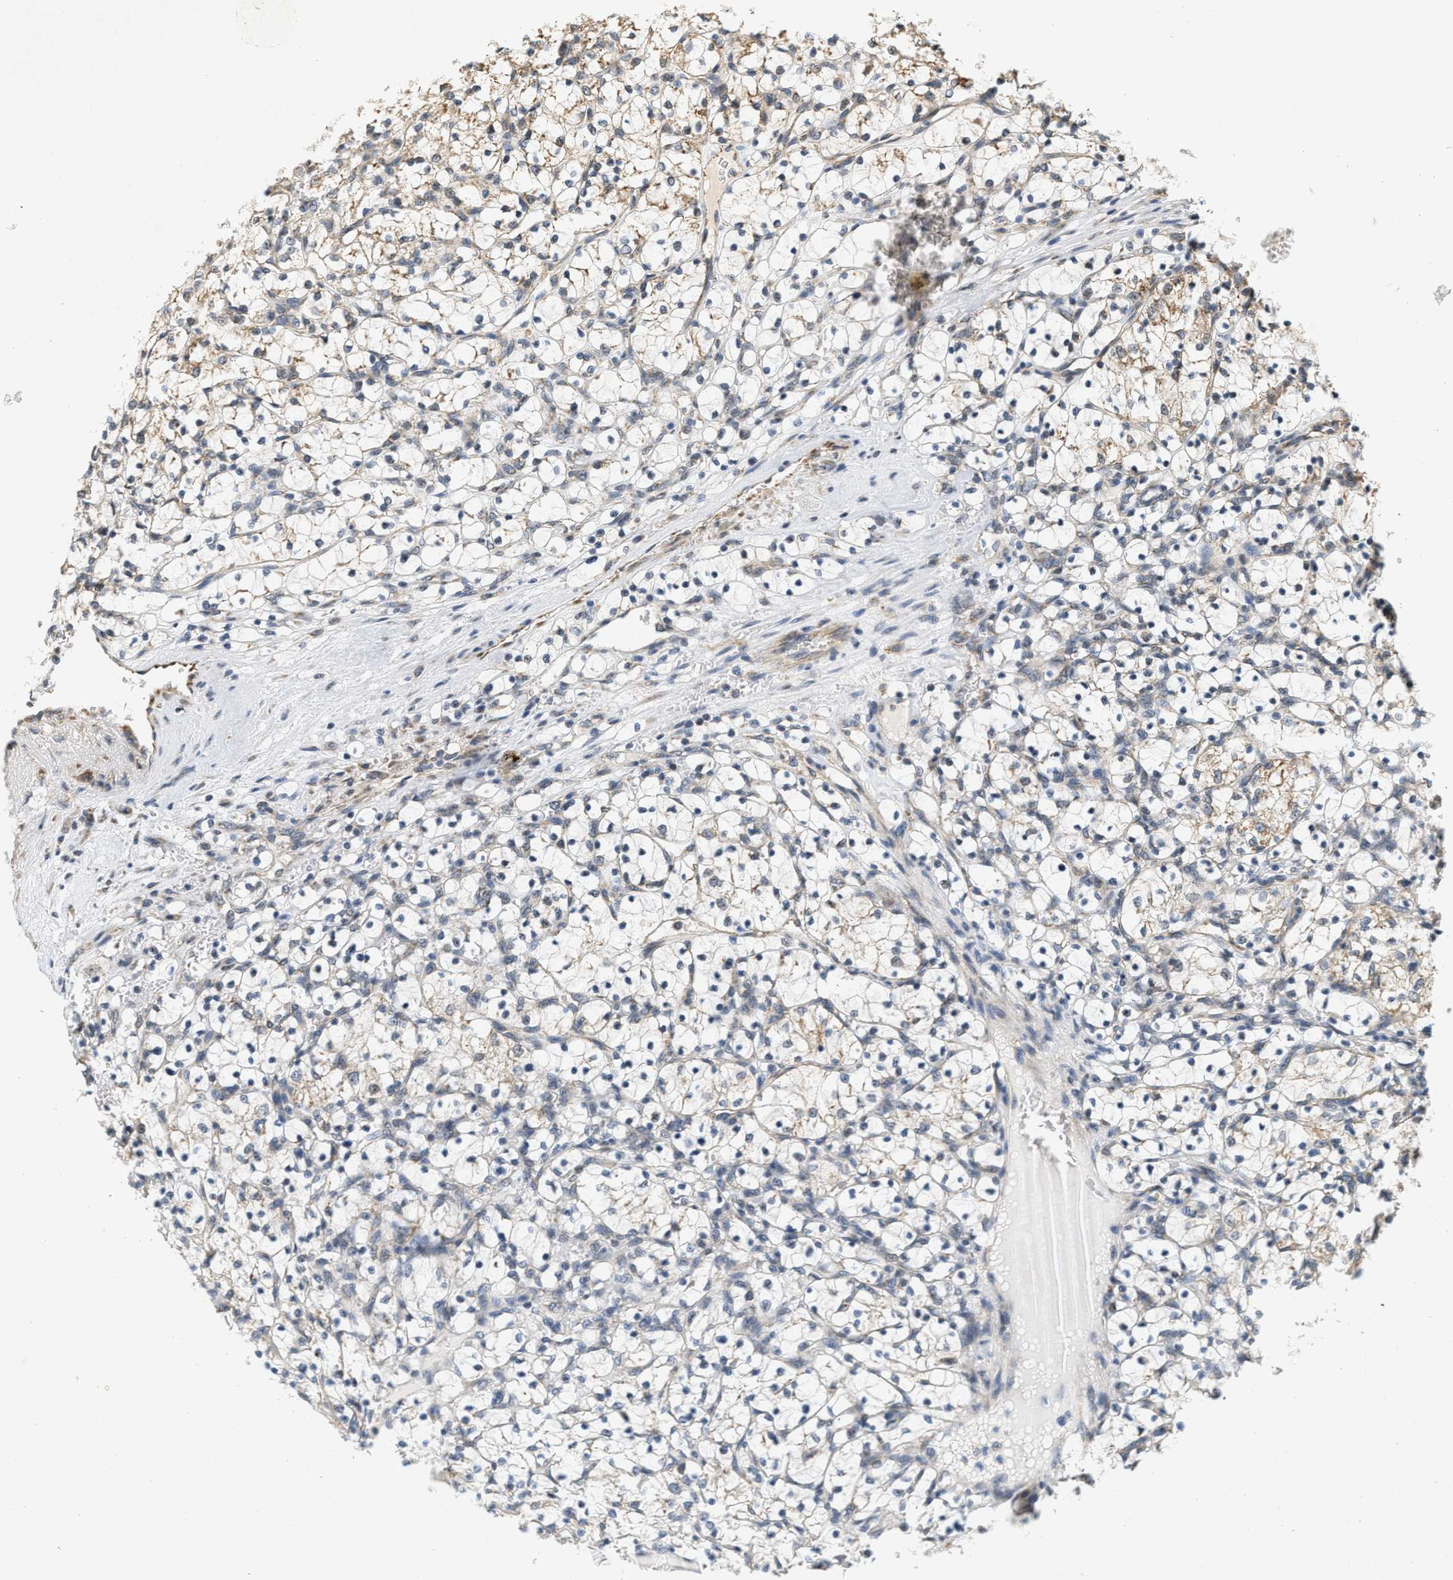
{"staining": {"intensity": "weak", "quantity": "25%-75%", "location": "cytoplasmic/membranous"}, "tissue": "renal cancer", "cell_type": "Tumor cells", "image_type": "cancer", "snomed": [{"axis": "morphology", "description": "Adenocarcinoma, NOS"}, {"axis": "topography", "description": "Kidney"}], "caption": "IHC staining of renal adenocarcinoma, which reveals low levels of weak cytoplasmic/membranous staining in approximately 25%-75% of tumor cells indicating weak cytoplasmic/membranous protein positivity. The staining was performed using DAB (brown) for protein detection and nuclei were counterstained in hematoxylin (blue).", "gene": "GIGYF1", "patient": {"sex": "female", "age": 69}}